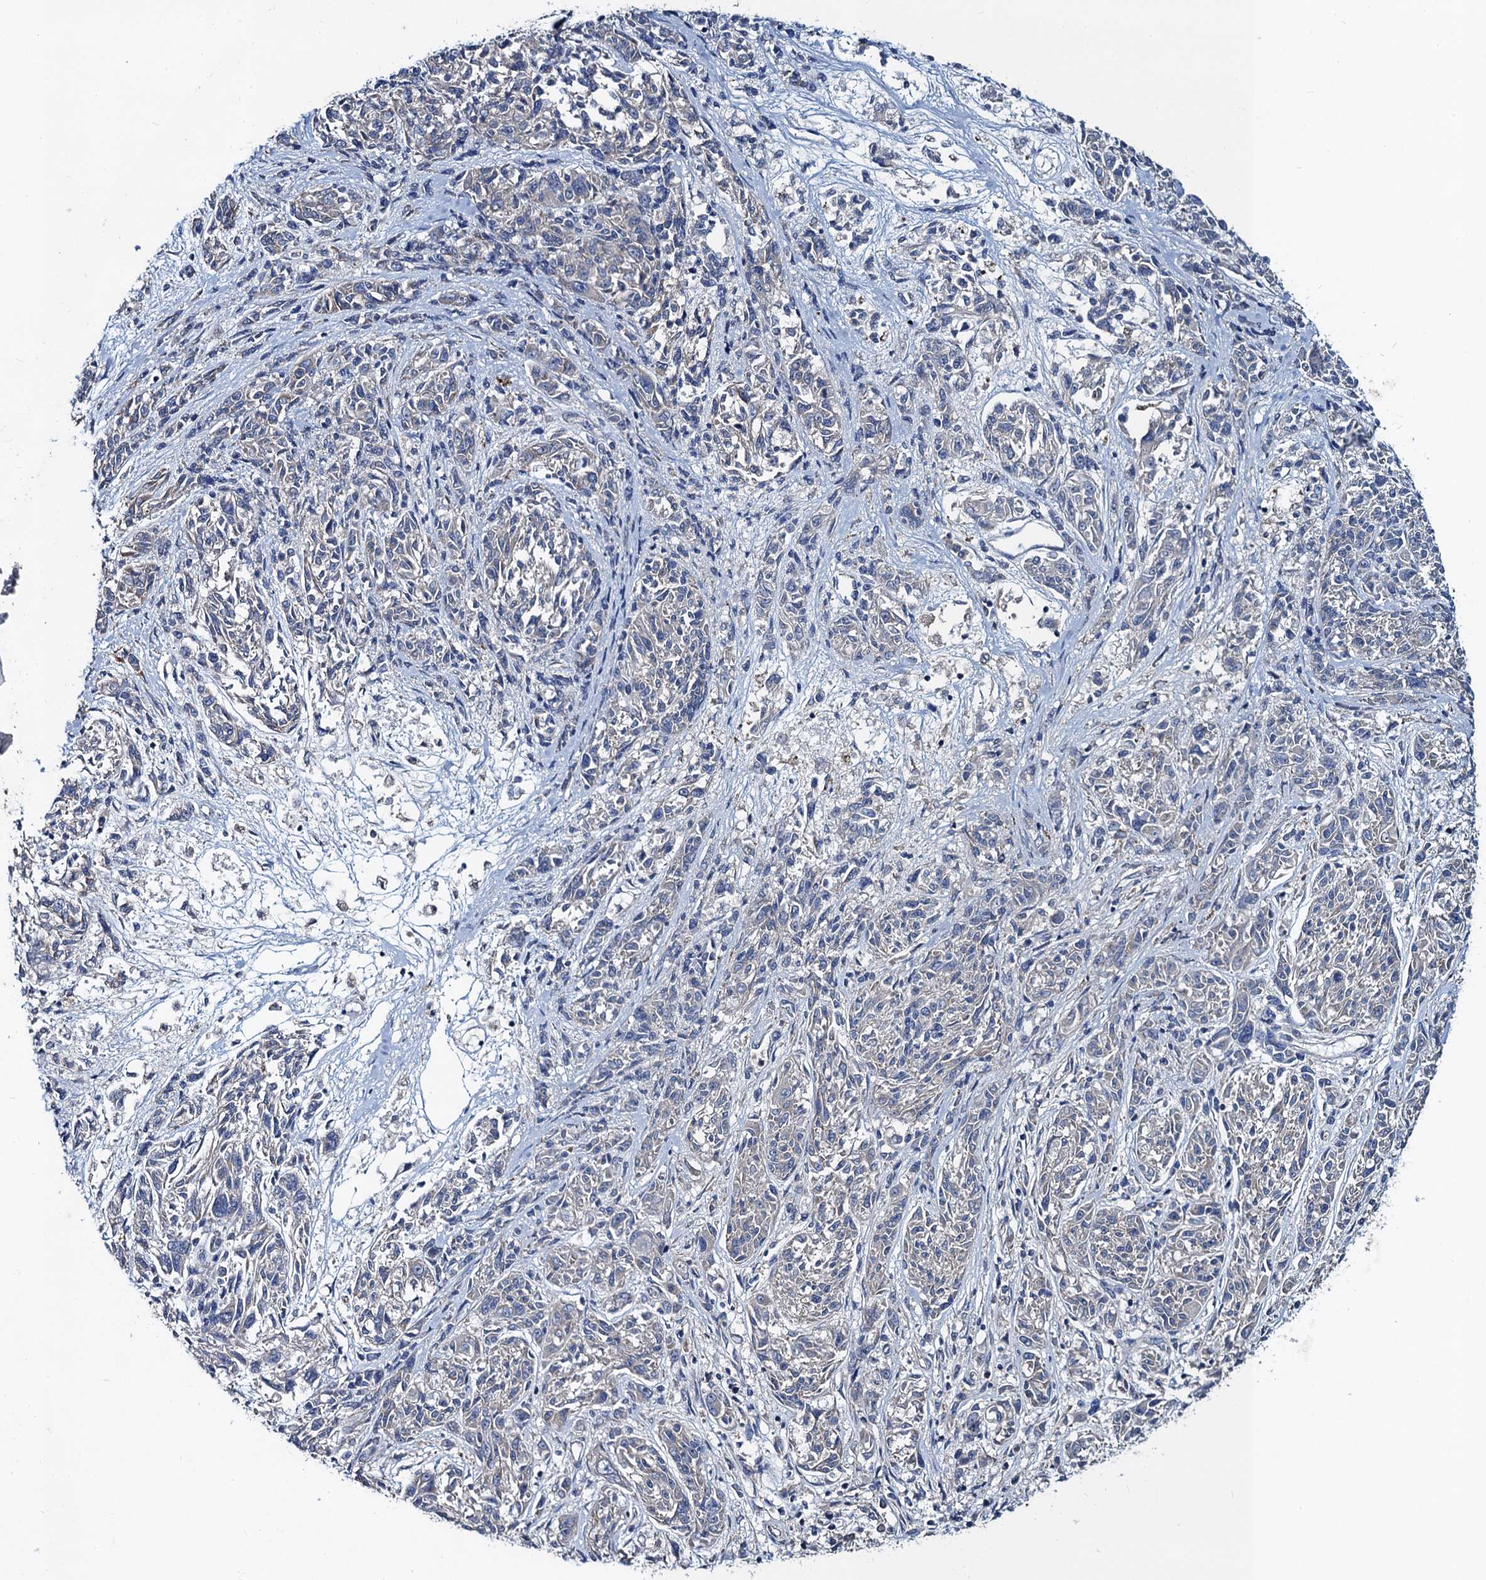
{"staining": {"intensity": "negative", "quantity": "none", "location": "none"}, "tissue": "melanoma", "cell_type": "Tumor cells", "image_type": "cancer", "snomed": [{"axis": "morphology", "description": "Malignant melanoma, NOS"}, {"axis": "topography", "description": "Skin"}], "caption": "The photomicrograph reveals no significant positivity in tumor cells of malignant melanoma.", "gene": "SNAP29", "patient": {"sex": "male", "age": 53}}